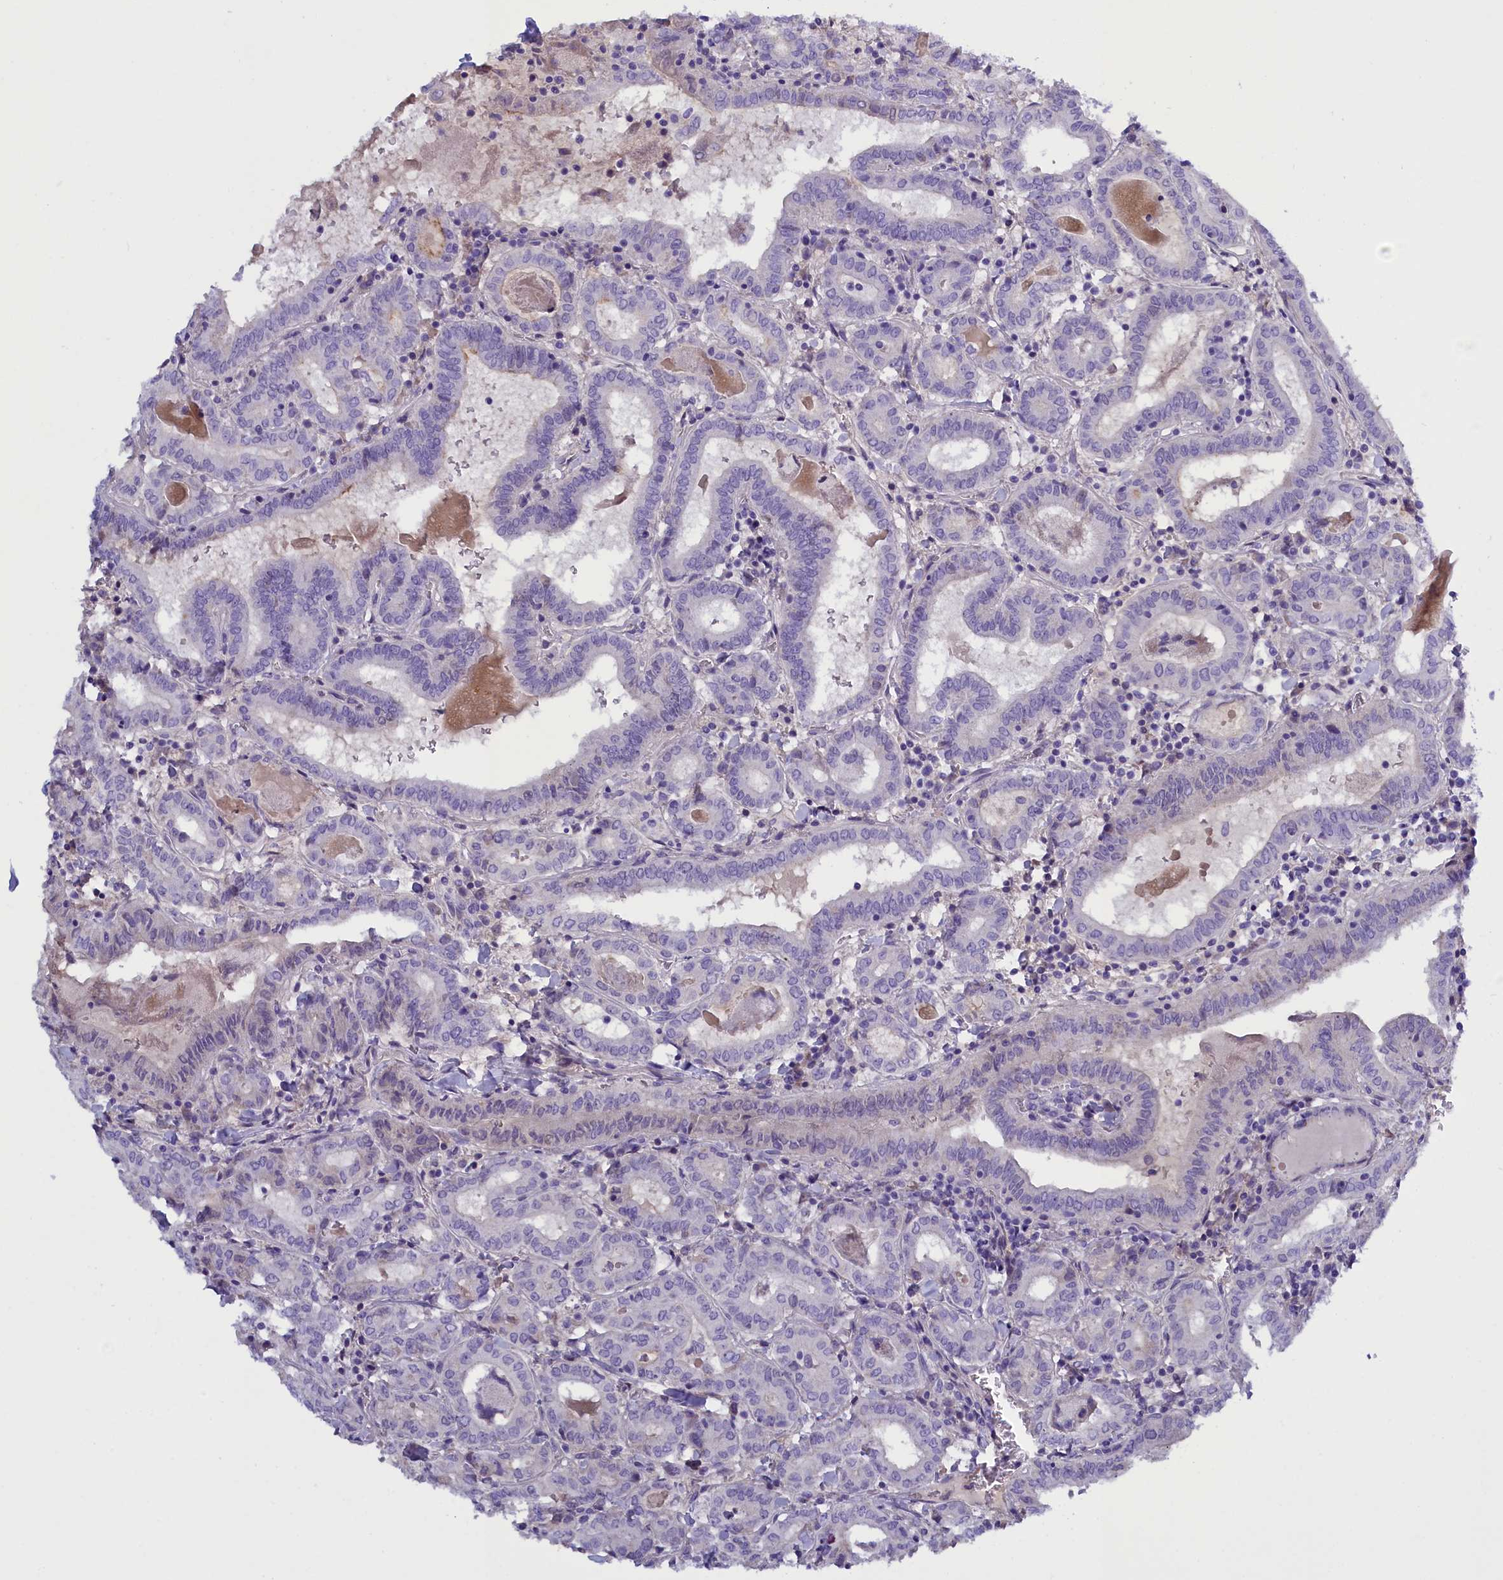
{"staining": {"intensity": "negative", "quantity": "none", "location": "none"}, "tissue": "thyroid cancer", "cell_type": "Tumor cells", "image_type": "cancer", "snomed": [{"axis": "morphology", "description": "Papillary adenocarcinoma, NOS"}, {"axis": "topography", "description": "Thyroid gland"}], "caption": "IHC of thyroid papillary adenocarcinoma demonstrates no staining in tumor cells. (DAB immunohistochemistry with hematoxylin counter stain).", "gene": "RTTN", "patient": {"sex": "female", "age": 72}}